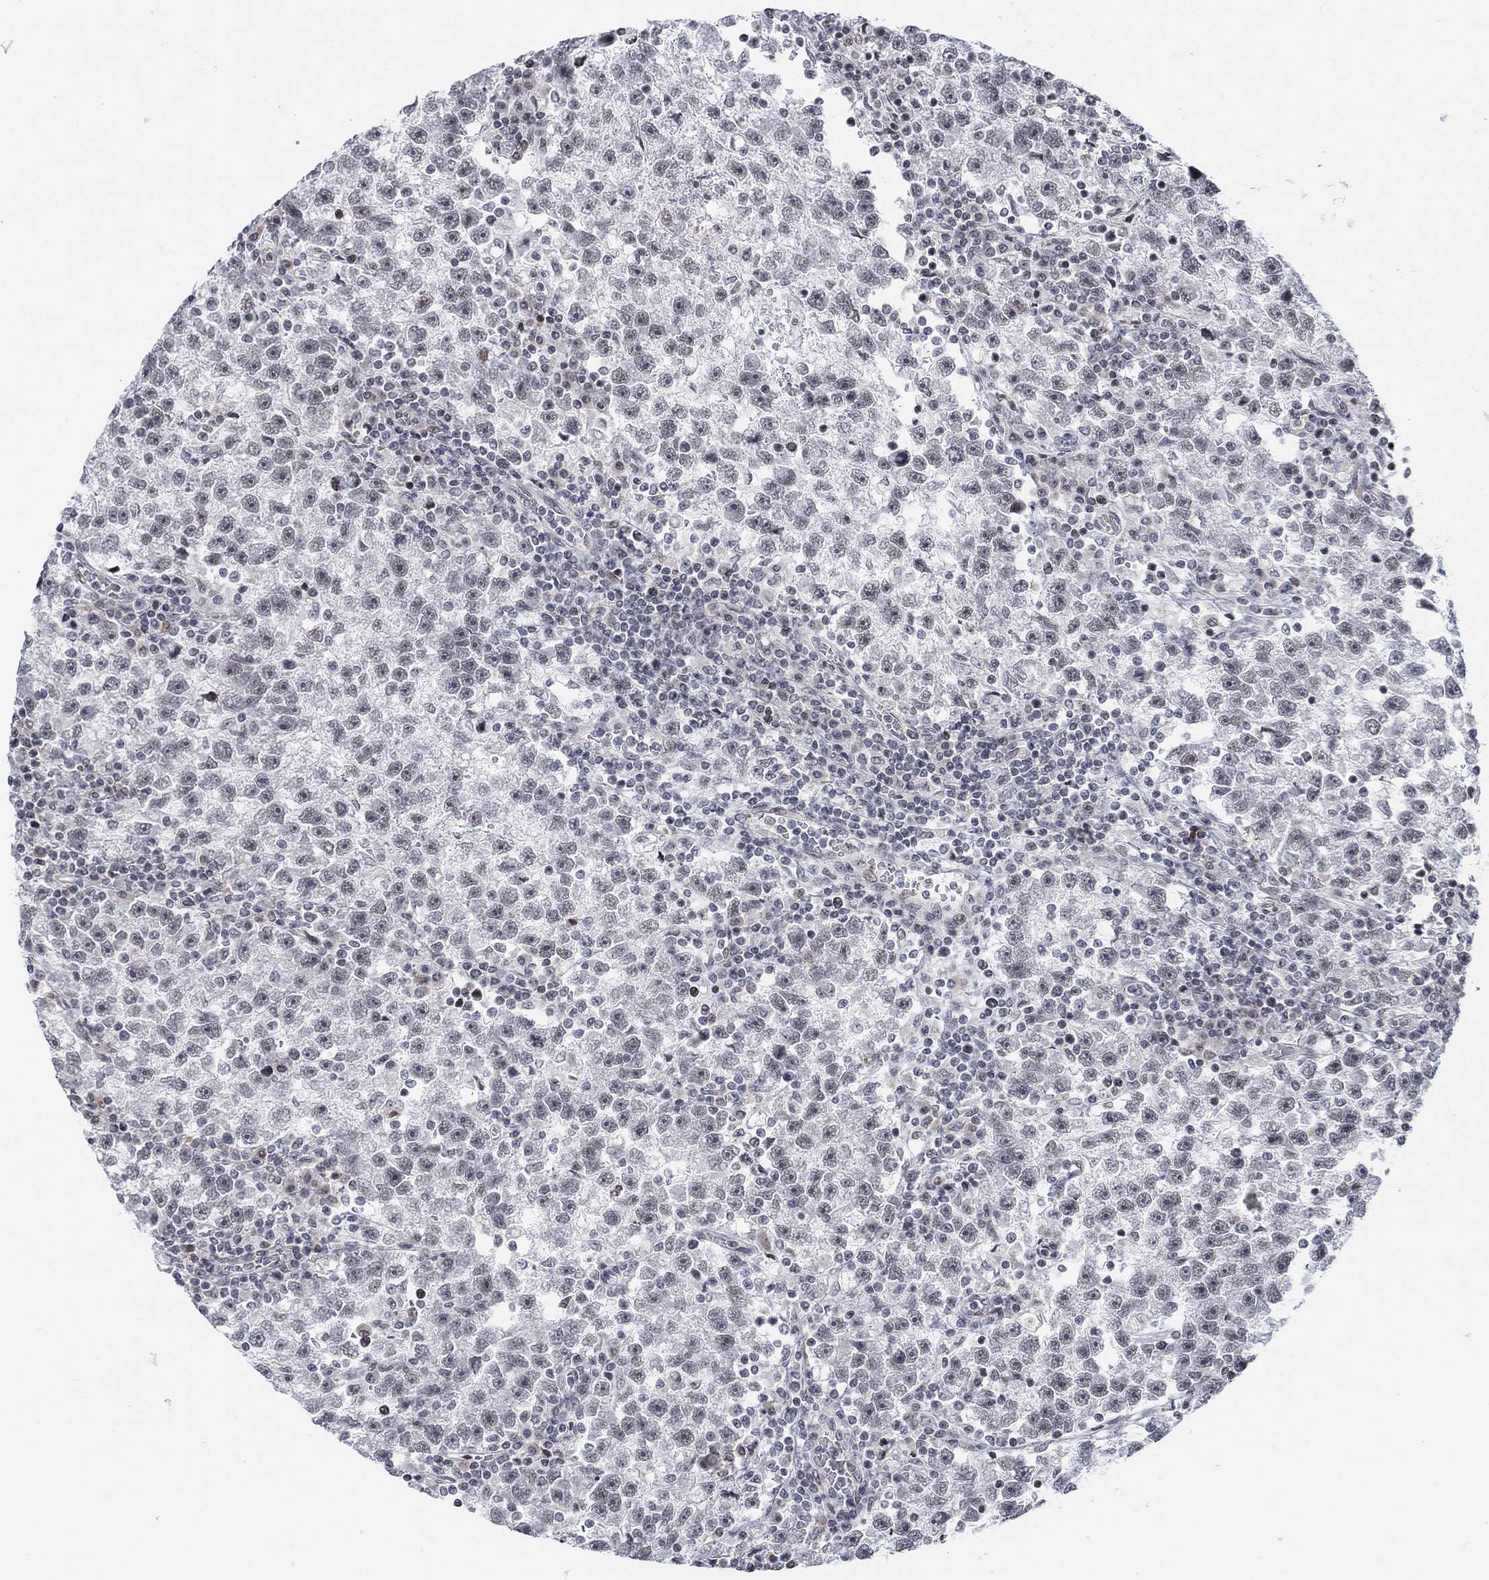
{"staining": {"intensity": "negative", "quantity": "none", "location": "none"}, "tissue": "testis cancer", "cell_type": "Tumor cells", "image_type": "cancer", "snomed": [{"axis": "morphology", "description": "Seminoma, NOS"}, {"axis": "topography", "description": "Testis"}], "caption": "High power microscopy photomicrograph of an IHC histopathology image of testis seminoma, revealing no significant staining in tumor cells.", "gene": "ABHD14A", "patient": {"sex": "male", "age": 47}}